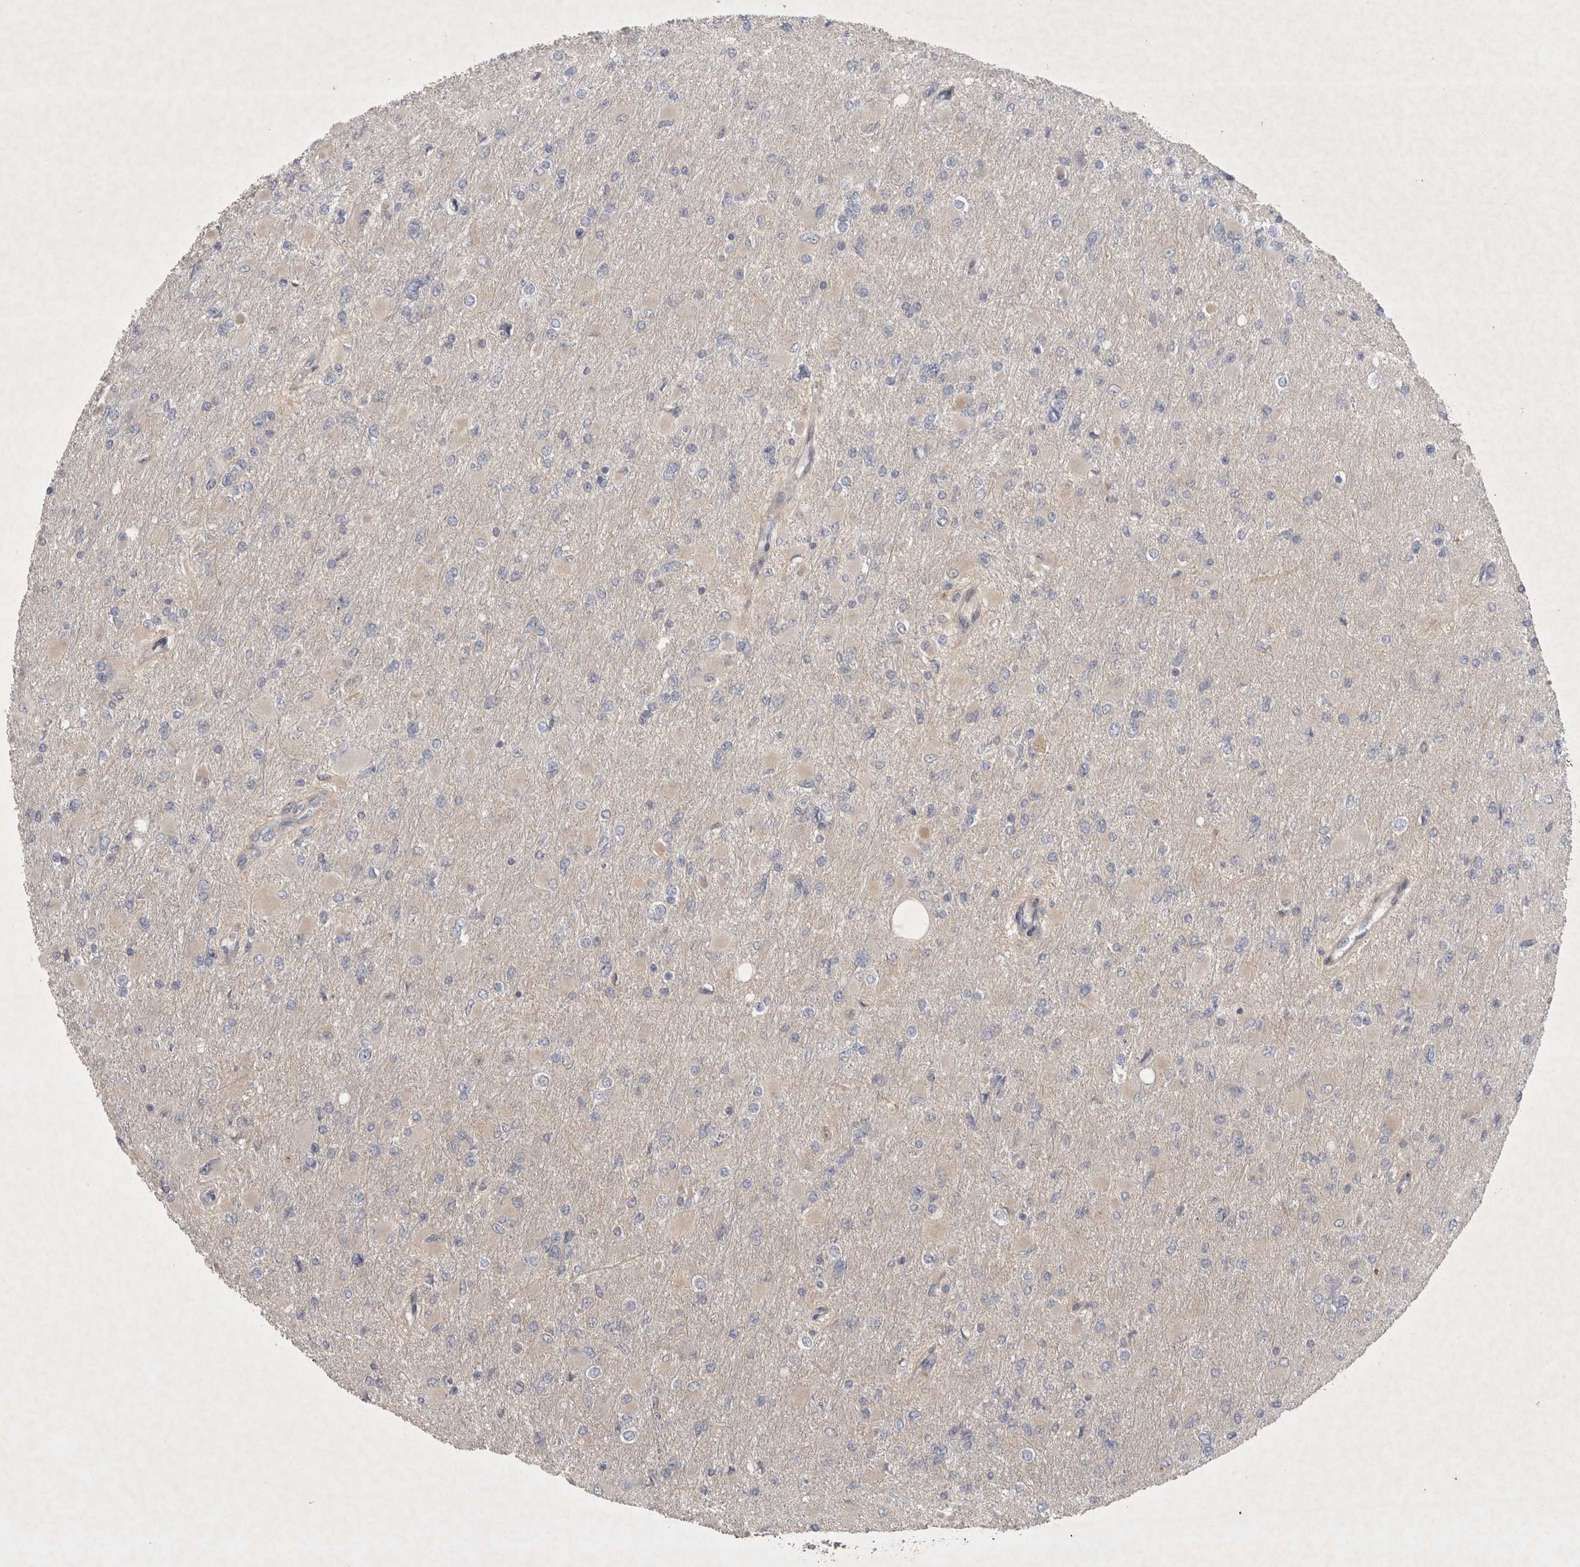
{"staining": {"intensity": "negative", "quantity": "none", "location": "none"}, "tissue": "glioma", "cell_type": "Tumor cells", "image_type": "cancer", "snomed": [{"axis": "morphology", "description": "Glioma, malignant, High grade"}, {"axis": "topography", "description": "Cerebral cortex"}], "caption": "High magnification brightfield microscopy of glioma stained with DAB (brown) and counterstained with hematoxylin (blue): tumor cells show no significant positivity.", "gene": "BZW2", "patient": {"sex": "female", "age": 36}}